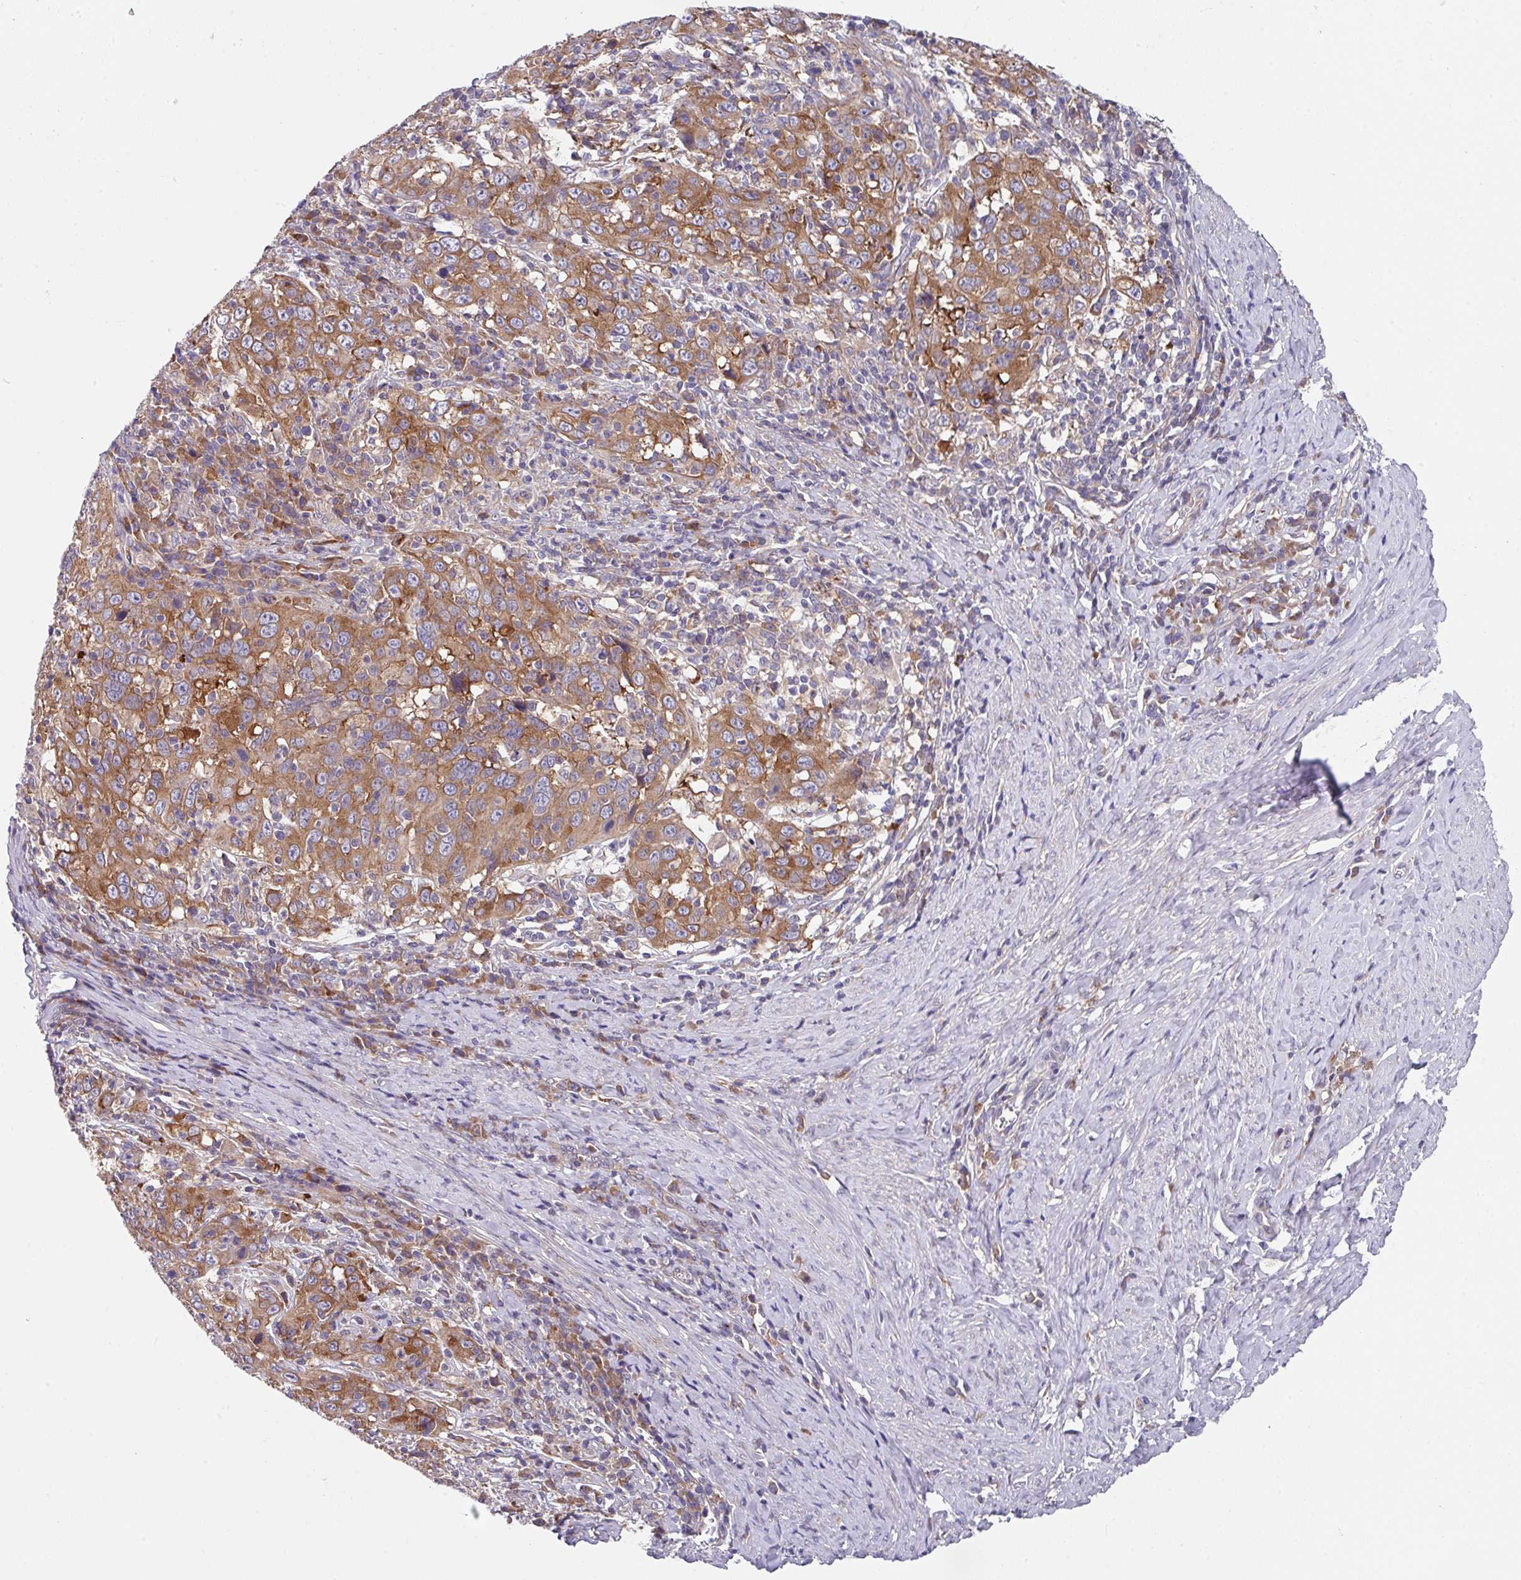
{"staining": {"intensity": "moderate", "quantity": ">75%", "location": "cytoplasmic/membranous"}, "tissue": "cervical cancer", "cell_type": "Tumor cells", "image_type": "cancer", "snomed": [{"axis": "morphology", "description": "Squamous cell carcinoma, NOS"}, {"axis": "topography", "description": "Cervix"}], "caption": "The photomicrograph demonstrates staining of cervical cancer, revealing moderate cytoplasmic/membranous protein expression (brown color) within tumor cells.", "gene": "EIF4B", "patient": {"sex": "female", "age": 46}}